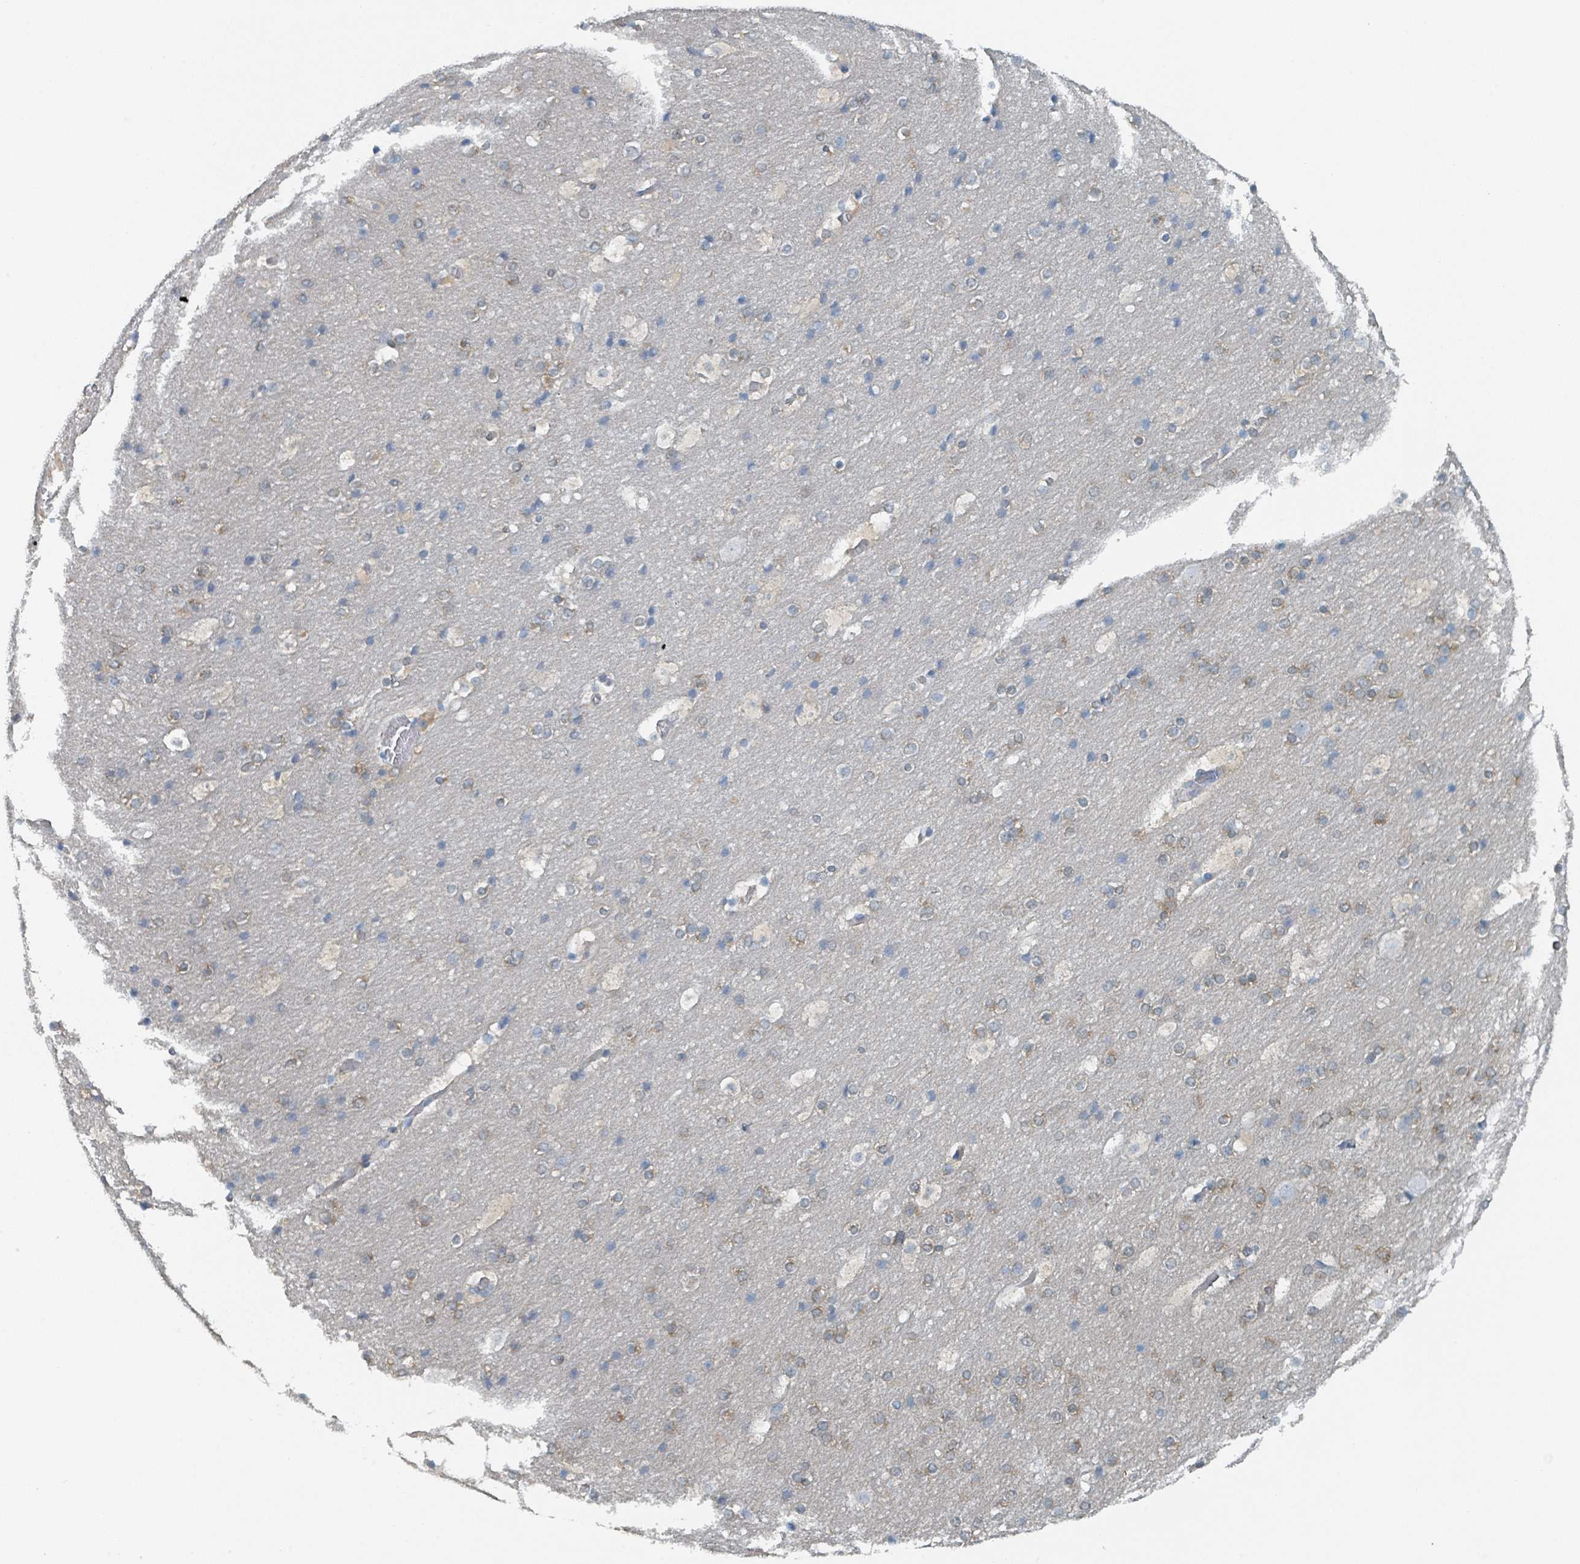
{"staining": {"intensity": "negative", "quantity": "none", "location": "none"}, "tissue": "cerebral cortex", "cell_type": "Endothelial cells", "image_type": "normal", "snomed": [{"axis": "morphology", "description": "Normal tissue, NOS"}, {"axis": "topography", "description": "Cerebral cortex"}], "caption": "Image shows no protein positivity in endothelial cells of benign cerebral cortex. The staining is performed using DAB (3,3'-diaminobenzidine) brown chromogen with nuclei counter-stained in using hematoxylin.", "gene": "GAMT", "patient": {"sex": "male", "age": 57}}